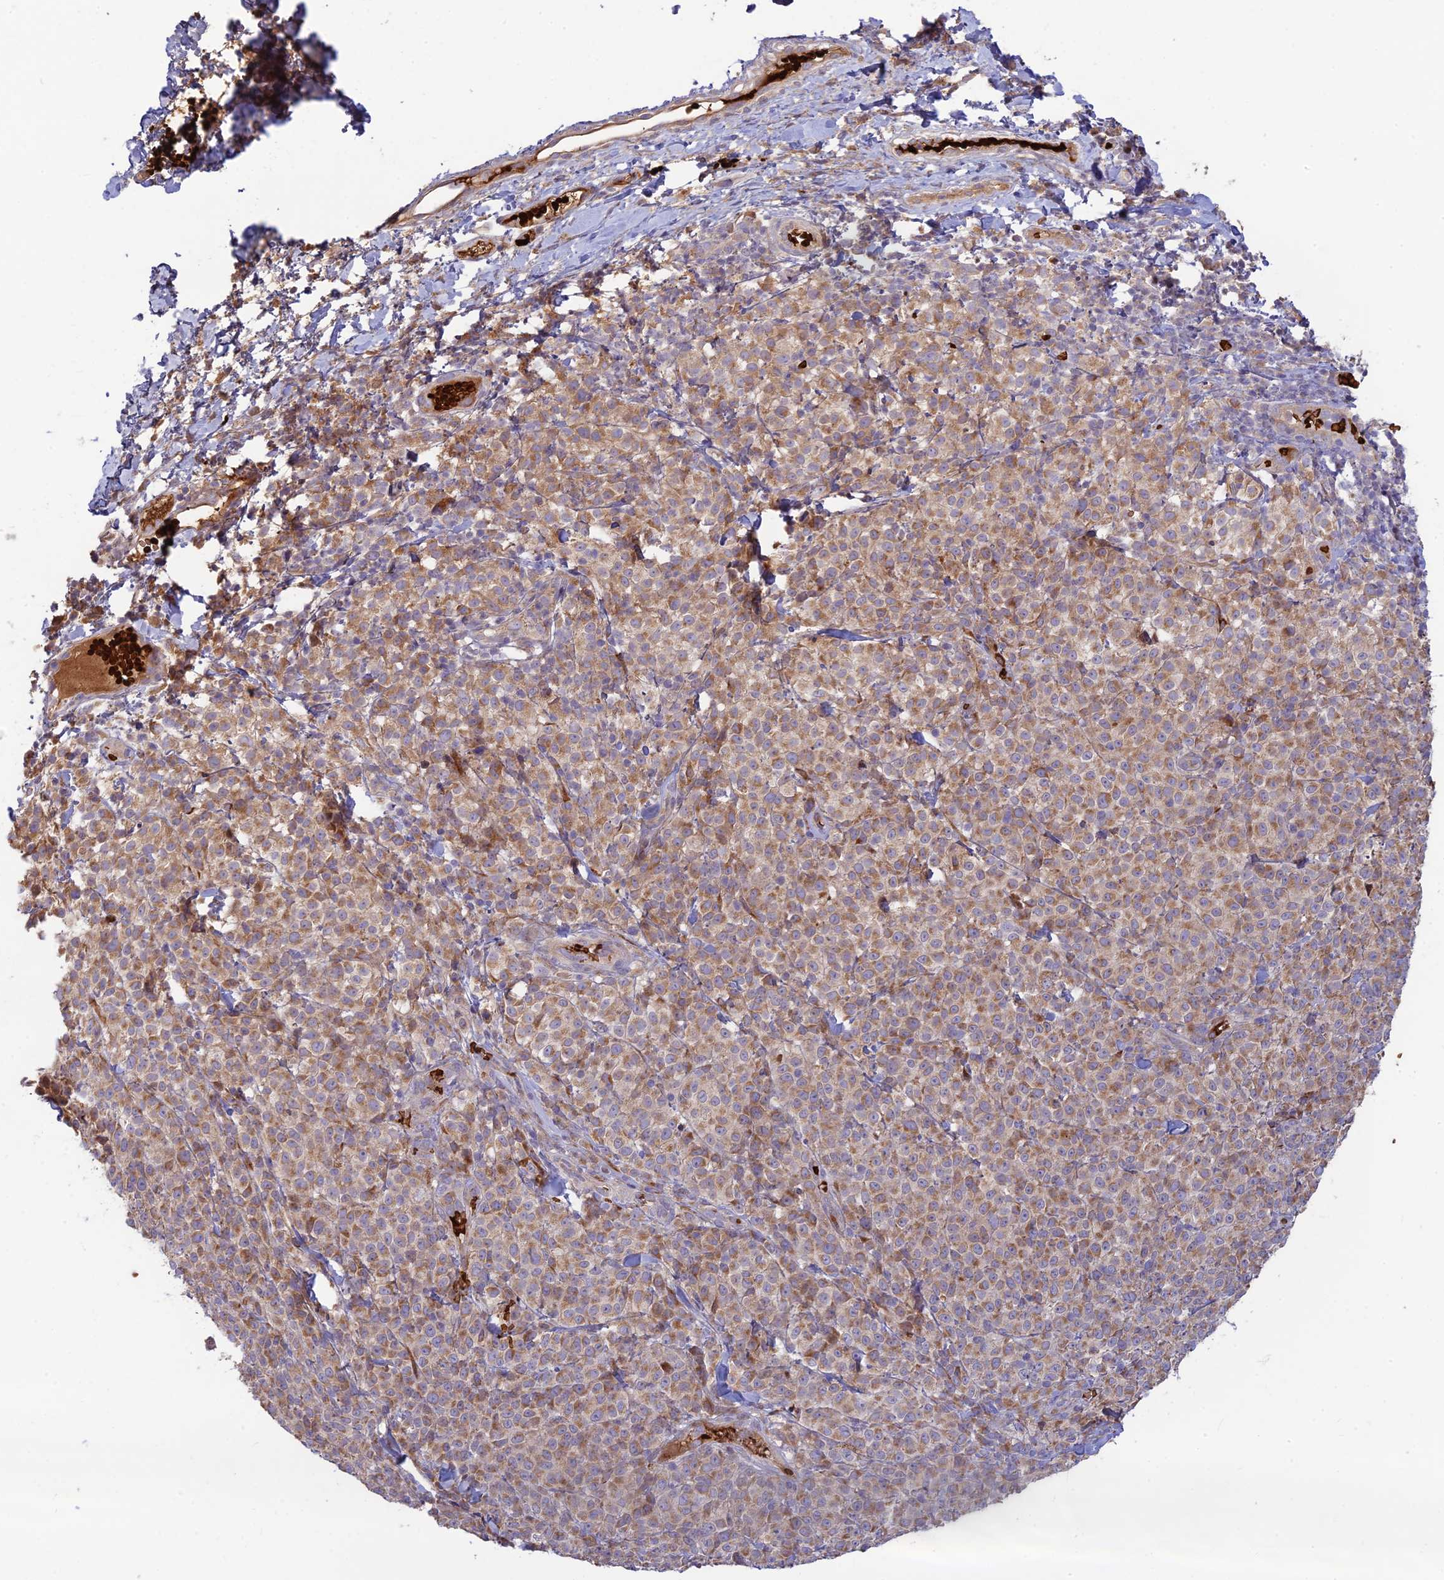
{"staining": {"intensity": "moderate", "quantity": ">75%", "location": "cytoplasmic/membranous"}, "tissue": "melanoma", "cell_type": "Tumor cells", "image_type": "cancer", "snomed": [{"axis": "morphology", "description": "Normal tissue, NOS"}, {"axis": "morphology", "description": "Malignant melanoma, NOS"}, {"axis": "topography", "description": "Skin"}], "caption": "The histopathology image displays immunohistochemical staining of malignant melanoma. There is moderate cytoplasmic/membranous staining is seen in about >75% of tumor cells.", "gene": "UFSP2", "patient": {"sex": "female", "age": 34}}